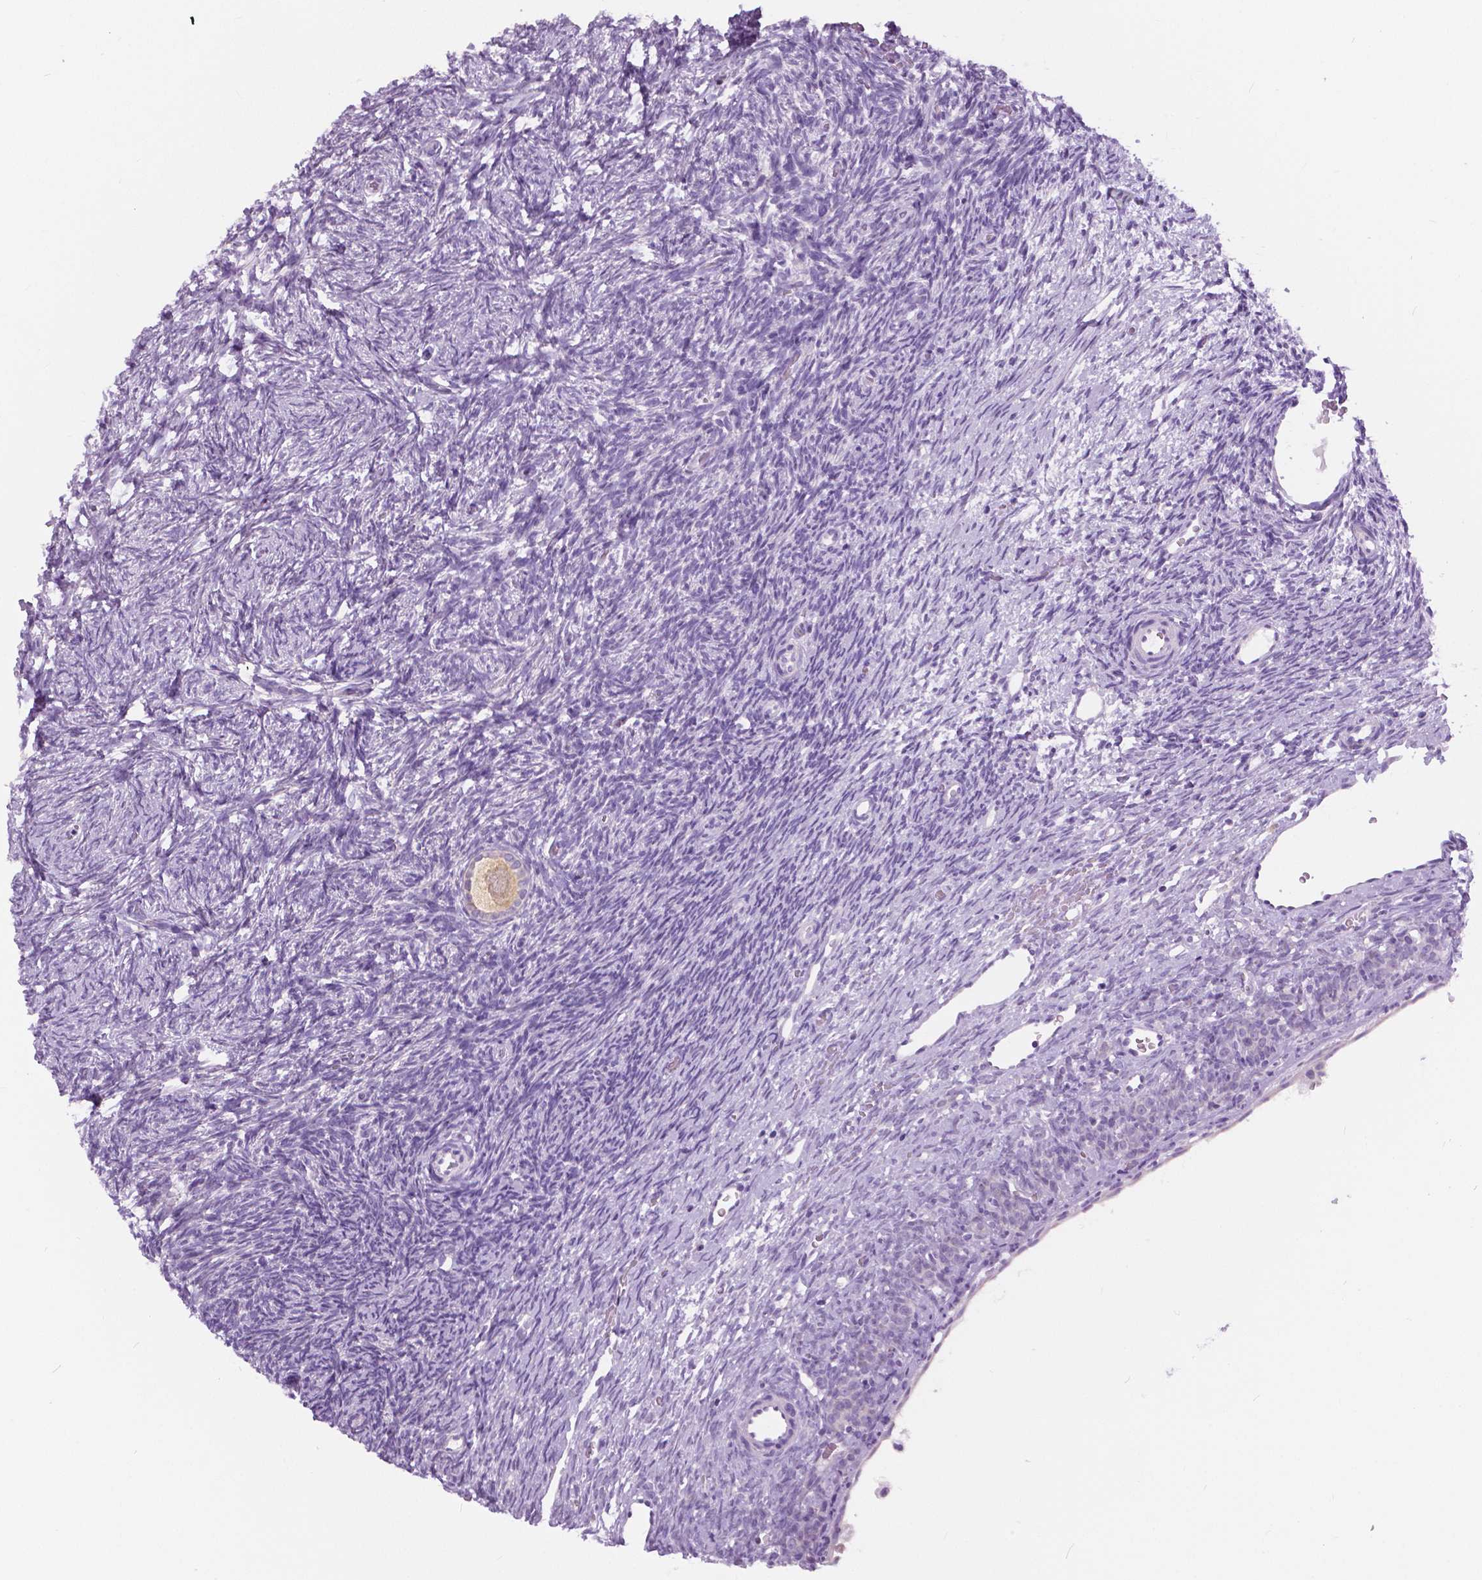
{"staining": {"intensity": "weak", "quantity": ">75%", "location": "cytoplasmic/membranous"}, "tissue": "ovary", "cell_type": "Follicle cells", "image_type": "normal", "snomed": [{"axis": "morphology", "description": "Normal tissue, NOS"}, {"axis": "topography", "description": "Ovary"}], "caption": "Protein staining of unremarkable ovary displays weak cytoplasmic/membranous positivity in approximately >75% of follicle cells.", "gene": "TP53TG5", "patient": {"sex": "female", "age": 34}}